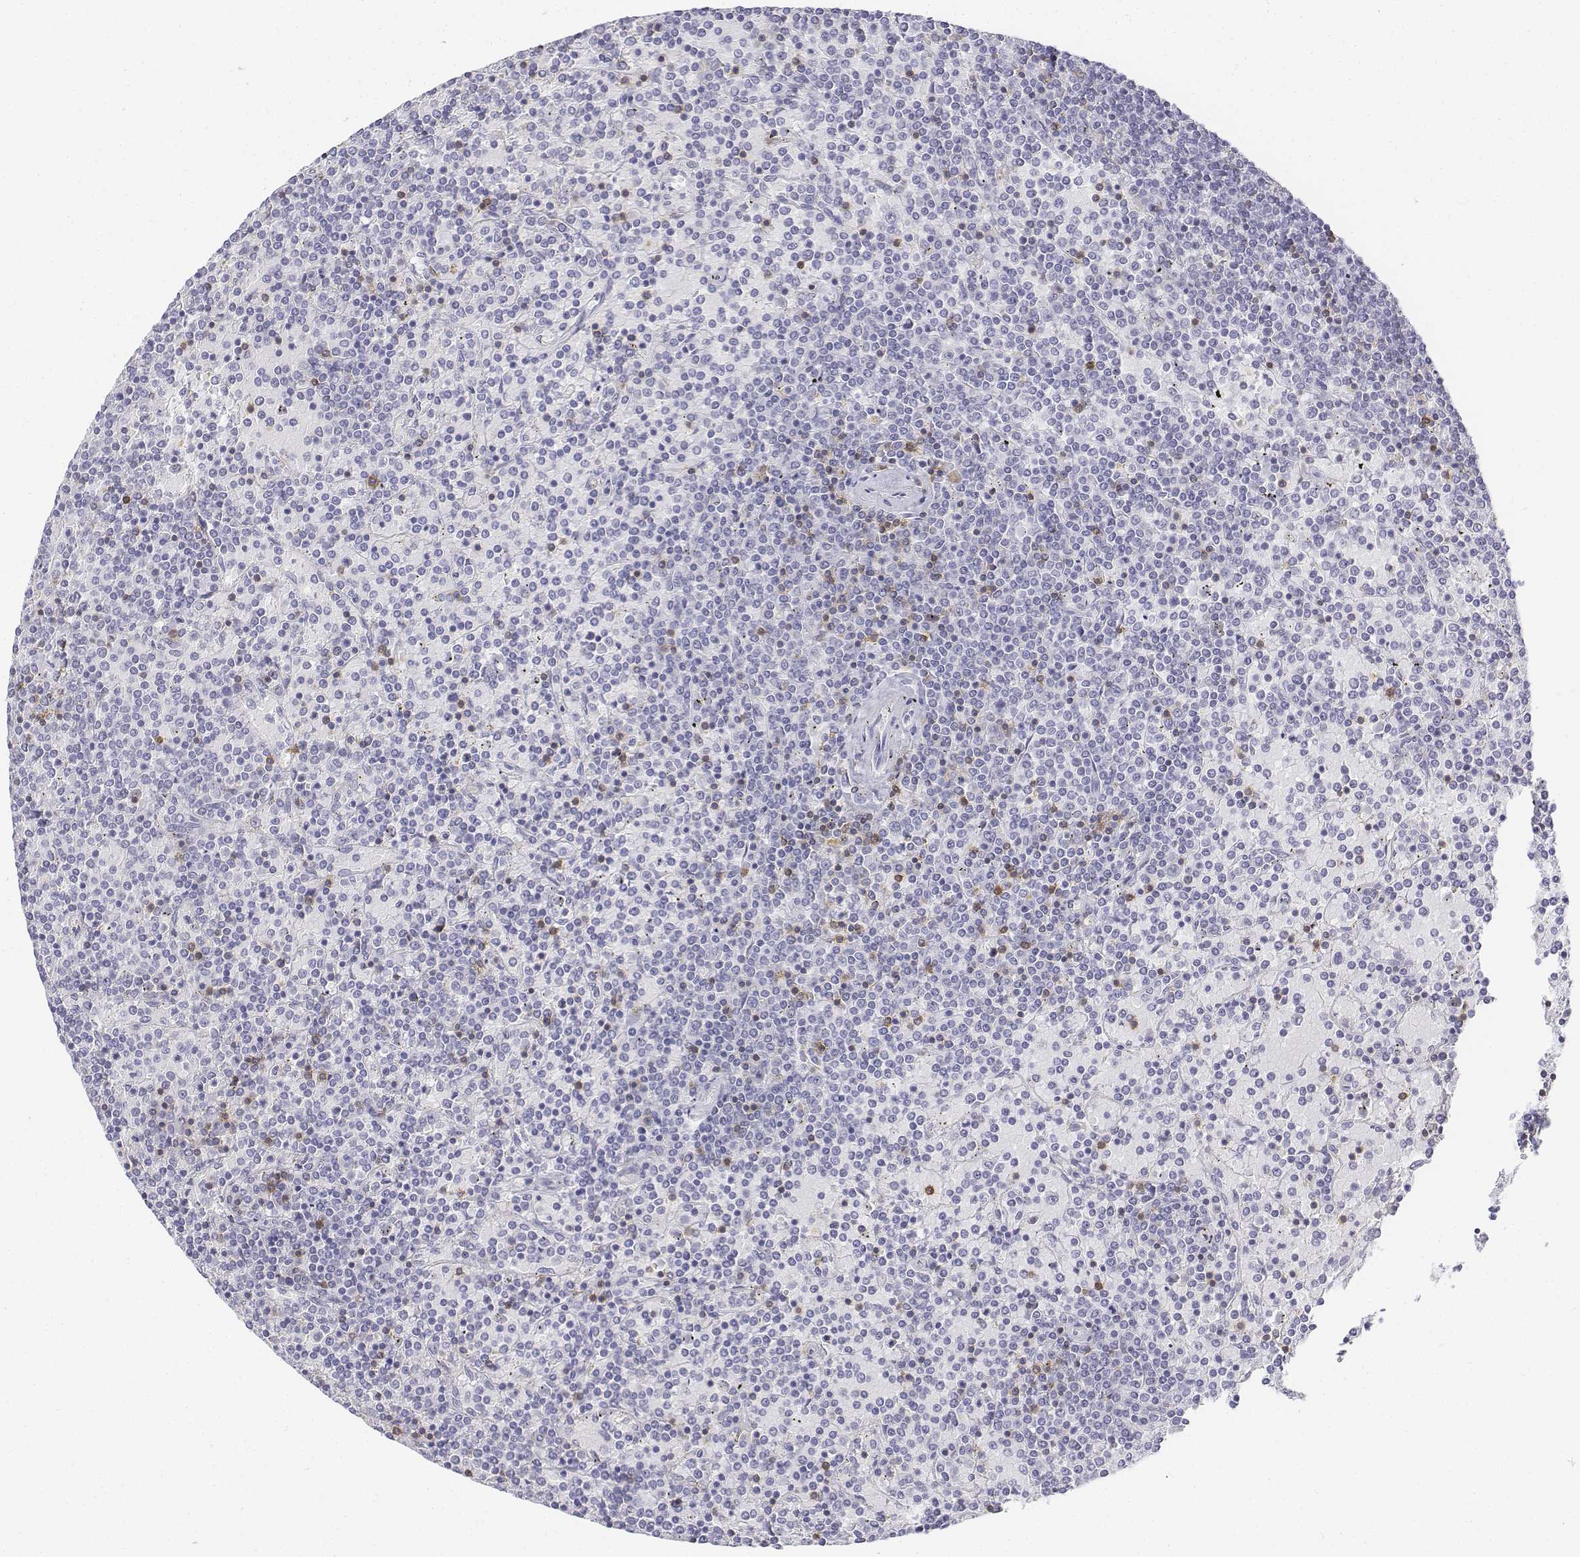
{"staining": {"intensity": "negative", "quantity": "none", "location": "none"}, "tissue": "lymphoma", "cell_type": "Tumor cells", "image_type": "cancer", "snomed": [{"axis": "morphology", "description": "Malignant lymphoma, non-Hodgkin's type, Low grade"}, {"axis": "topography", "description": "Spleen"}], "caption": "Immunohistochemistry (IHC) of malignant lymphoma, non-Hodgkin's type (low-grade) reveals no staining in tumor cells.", "gene": "CD3E", "patient": {"sex": "female", "age": 77}}